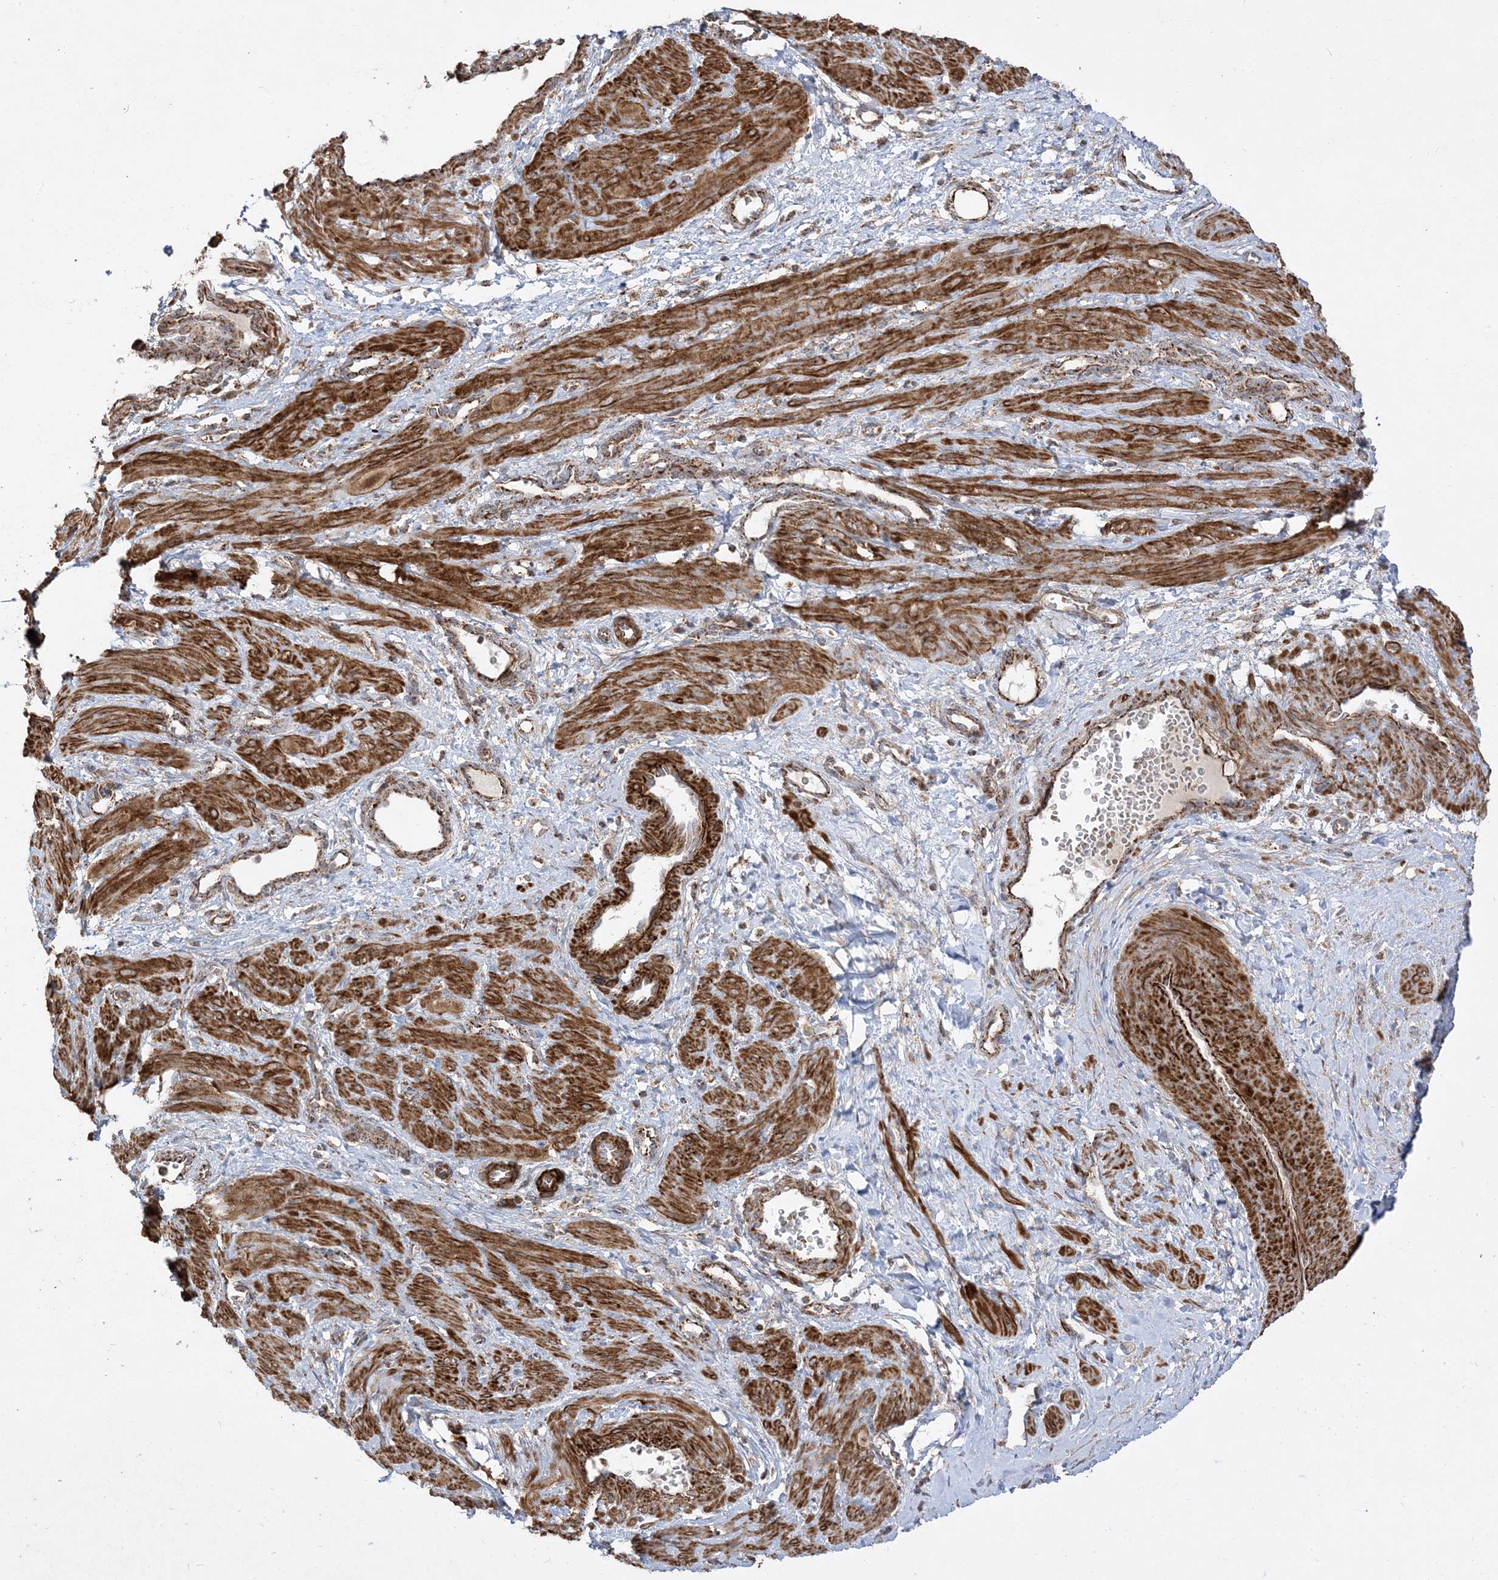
{"staining": {"intensity": "moderate", "quantity": ">75%", "location": "cytoplasmic/membranous"}, "tissue": "smooth muscle", "cell_type": "Smooth muscle cells", "image_type": "normal", "snomed": [{"axis": "morphology", "description": "Normal tissue, NOS"}, {"axis": "topography", "description": "Endometrium"}], "caption": "The micrograph exhibits staining of unremarkable smooth muscle, revealing moderate cytoplasmic/membranous protein staining (brown color) within smooth muscle cells.", "gene": "AARS2", "patient": {"sex": "female", "age": 33}}